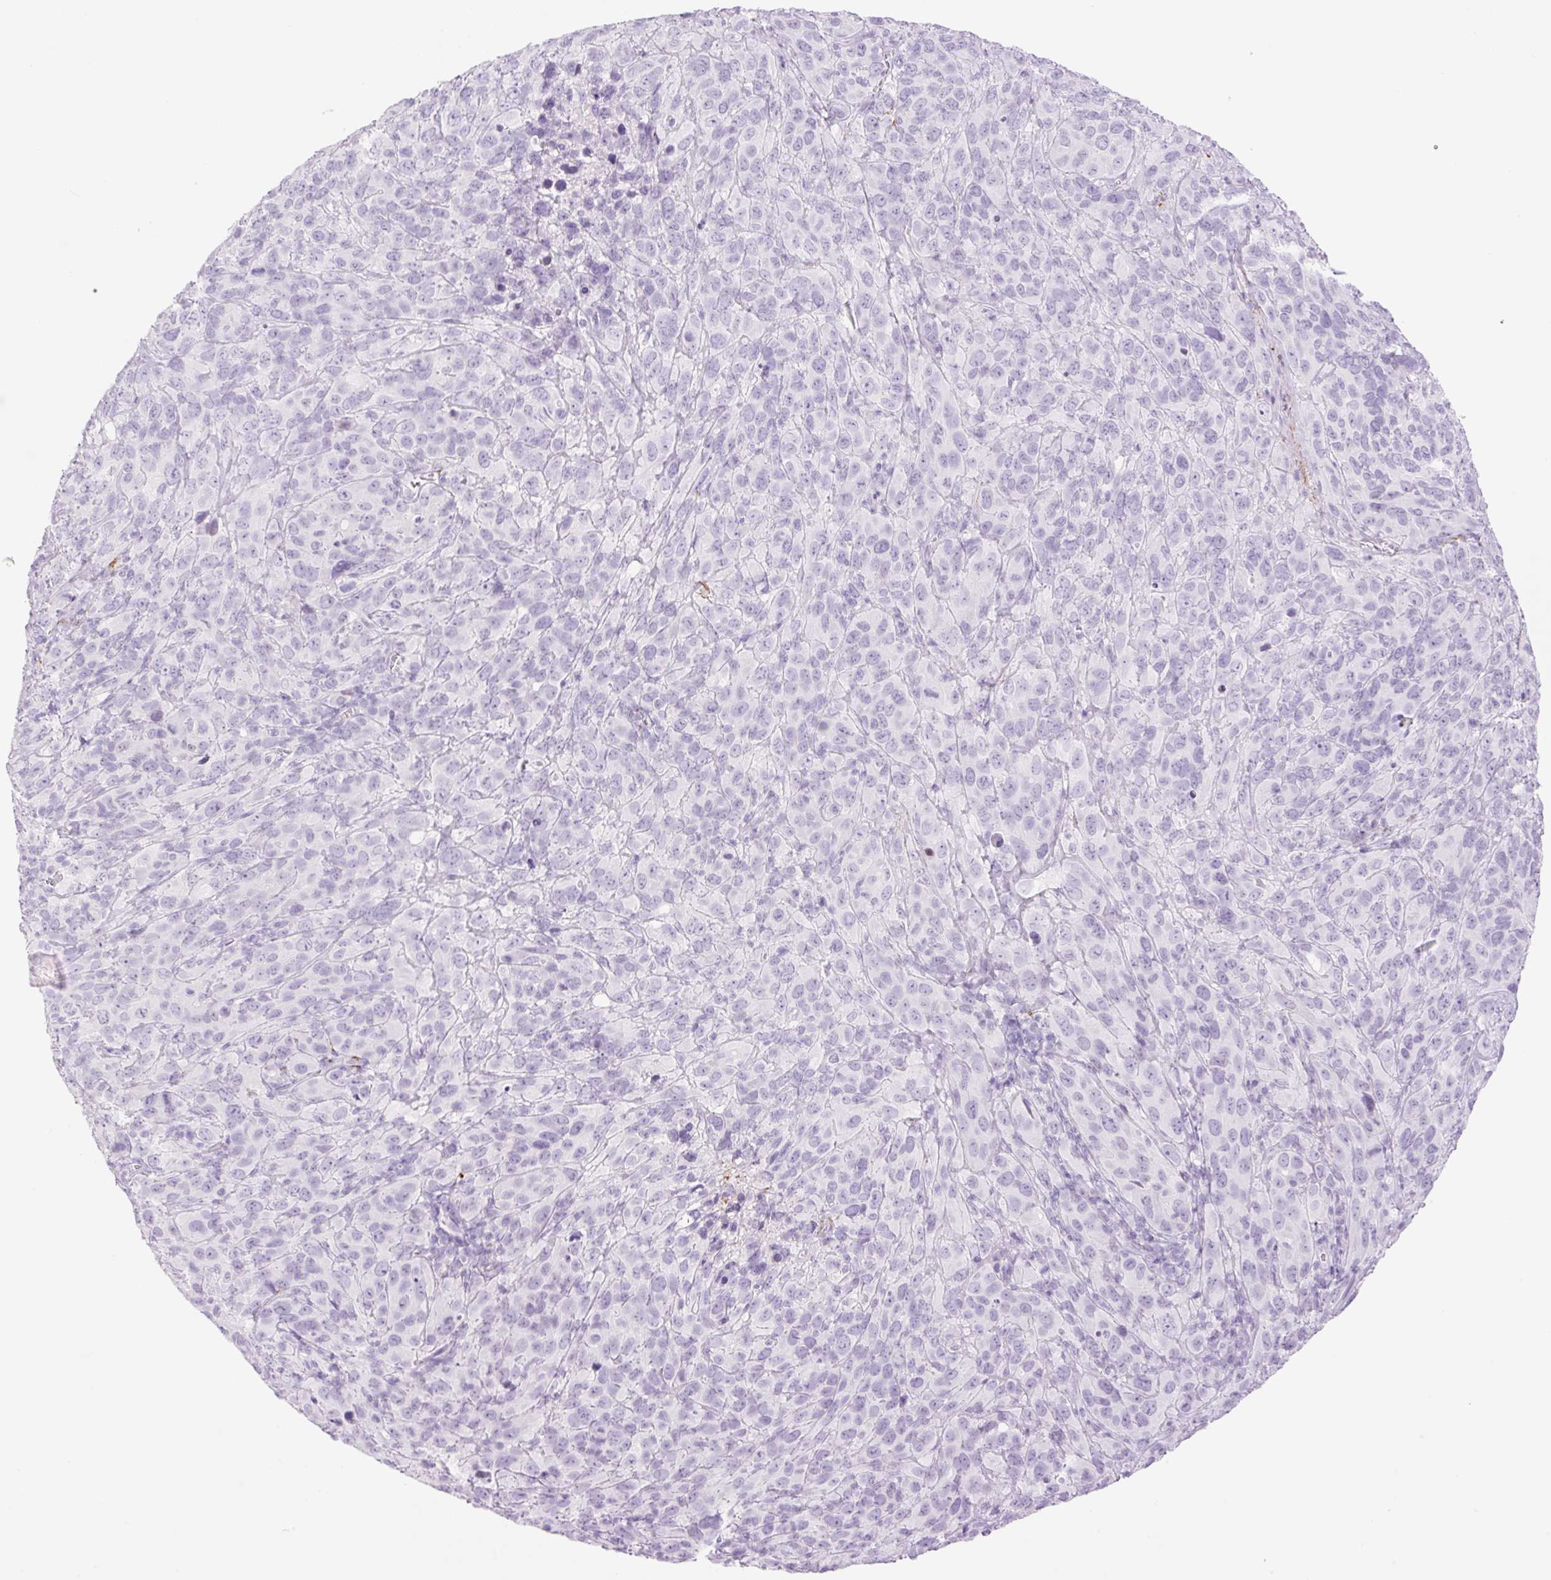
{"staining": {"intensity": "negative", "quantity": "none", "location": "none"}, "tissue": "cervical cancer", "cell_type": "Tumor cells", "image_type": "cancer", "snomed": [{"axis": "morphology", "description": "Squamous cell carcinoma, NOS"}, {"axis": "topography", "description": "Cervix"}], "caption": "Immunohistochemical staining of cervical squamous cell carcinoma reveals no significant expression in tumor cells.", "gene": "SP140L", "patient": {"sex": "female", "age": 51}}